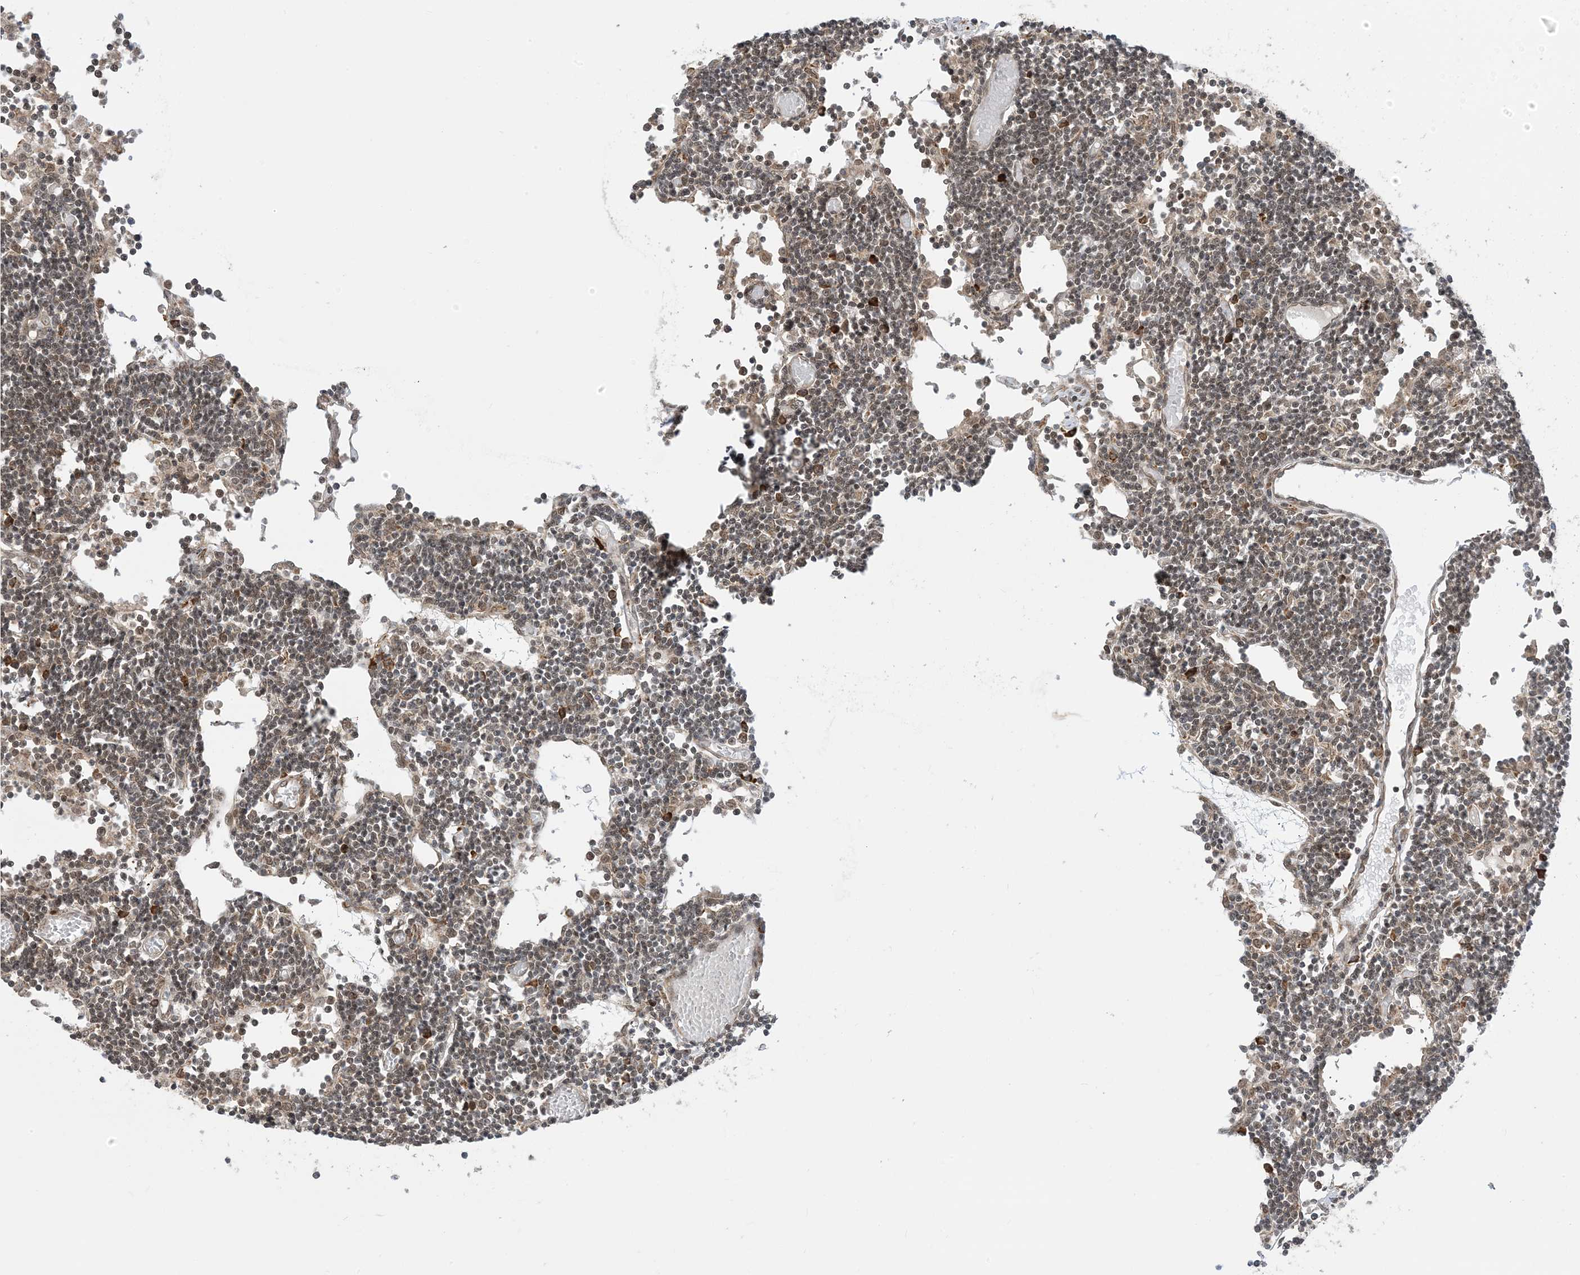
{"staining": {"intensity": "moderate", "quantity": ">75%", "location": "cytoplasmic/membranous,nuclear"}, "tissue": "lymph node", "cell_type": "Germinal center cells", "image_type": "normal", "snomed": [{"axis": "morphology", "description": "Normal tissue, NOS"}, {"axis": "topography", "description": "Lymph node"}], "caption": "Moderate cytoplasmic/membranous,nuclear positivity for a protein is identified in approximately >75% of germinal center cells of unremarkable lymph node using IHC.", "gene": "METTL21A", "patient": {"sex": "female", "age": 11}}